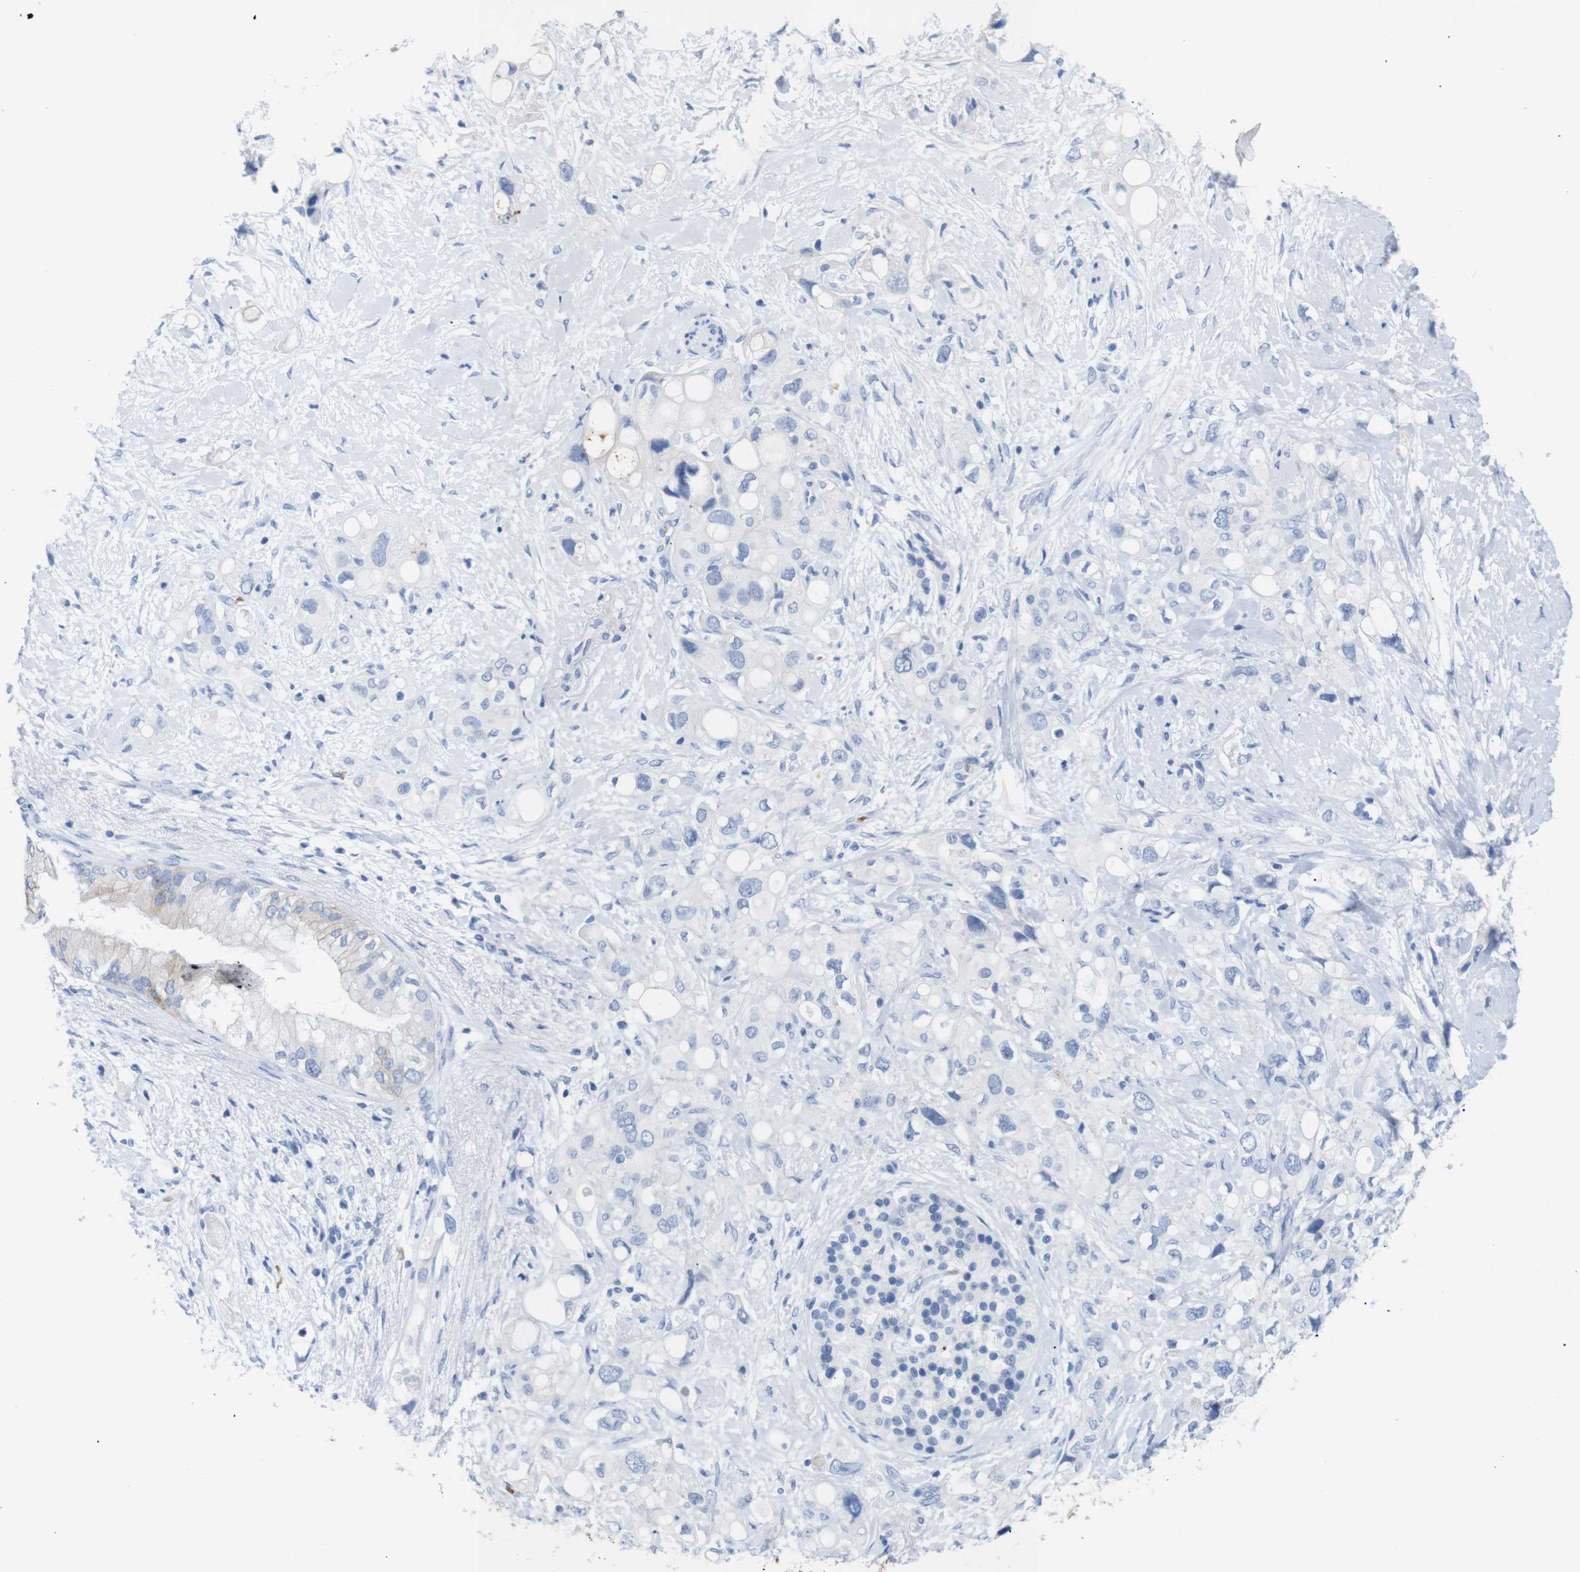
{"staining": {"intensity": "negative", "quantity": "none", "location": "none"}, "tissue": "pancreatic cancer", "cell_type": "Tumor cells", "image_type": "cancer", "snomed": [{"axis": "morphology", "description": "Adenocarcinoma, NOS"}, {"axis": "topography", "description": "Pancreas"}], "caption": "IHC of human pancreatic cancer displays no staining in tumor cells.", "gene": "ERVMER34-1", "patient": {"sex": "female", "age": 56}}